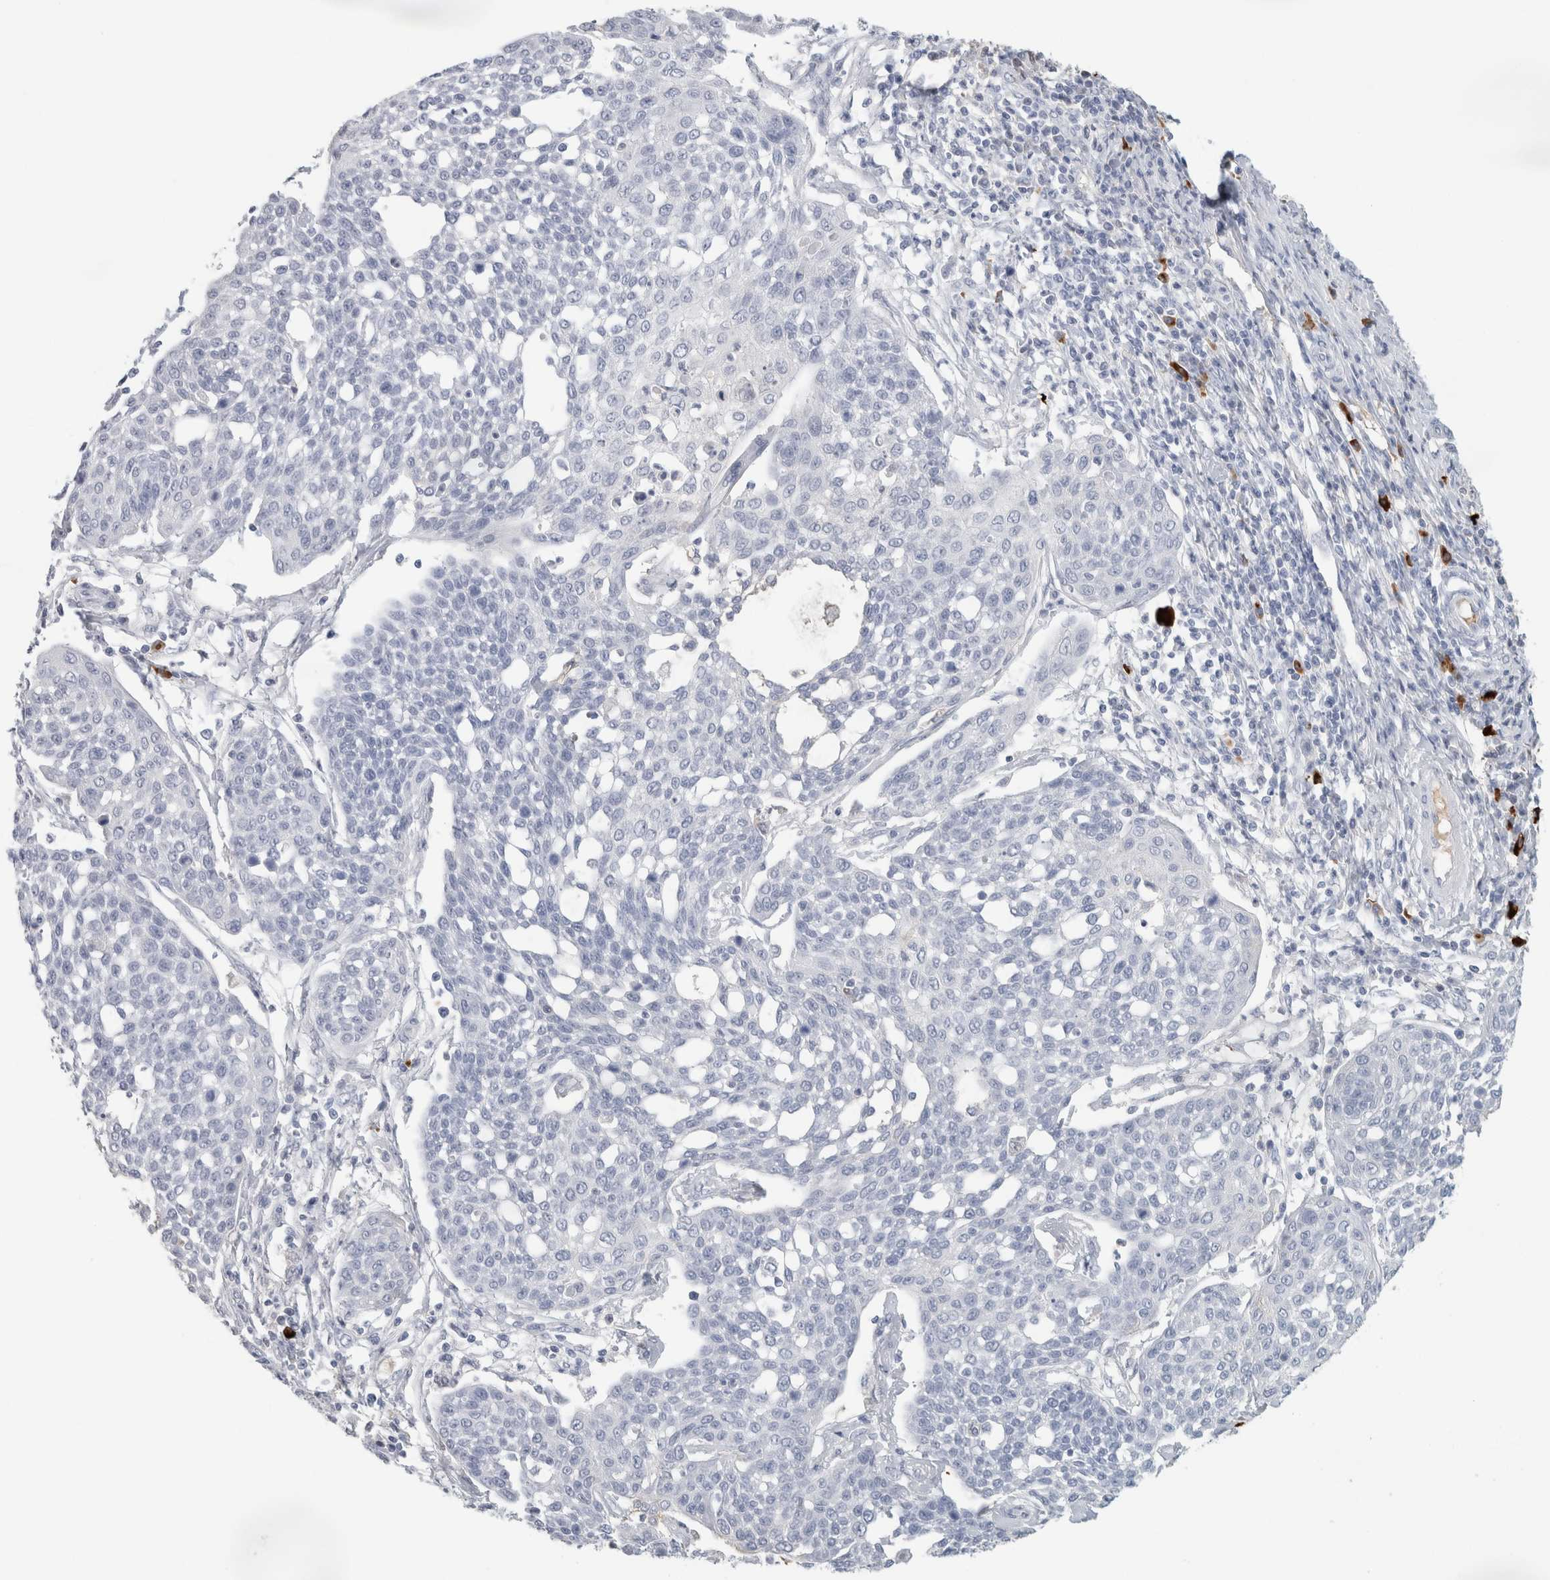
{"staining": {"intensity": "negative", "quantity": "none", "location": "none"}, "tissue": "cervical cancer", "cell_type": "Tumor cells", "image_type": "cancer", "snomed": [{"axis": "morphology", "description": "Squamous cell carcinoma, NOS"}, {"axis": "topography", "description": "Cervix"}], "caption": "DAB (3,3'-diaminobenzidine) immunohistochemical staining of human squamous cell carcinoma (cervical) displays no significant positivity in tumor cells. (Immunohistochemistry (ihc), brightfield microscopy, high magnification).", "gene": "IL6", "patient": {"sex": "female", "age": 34}}